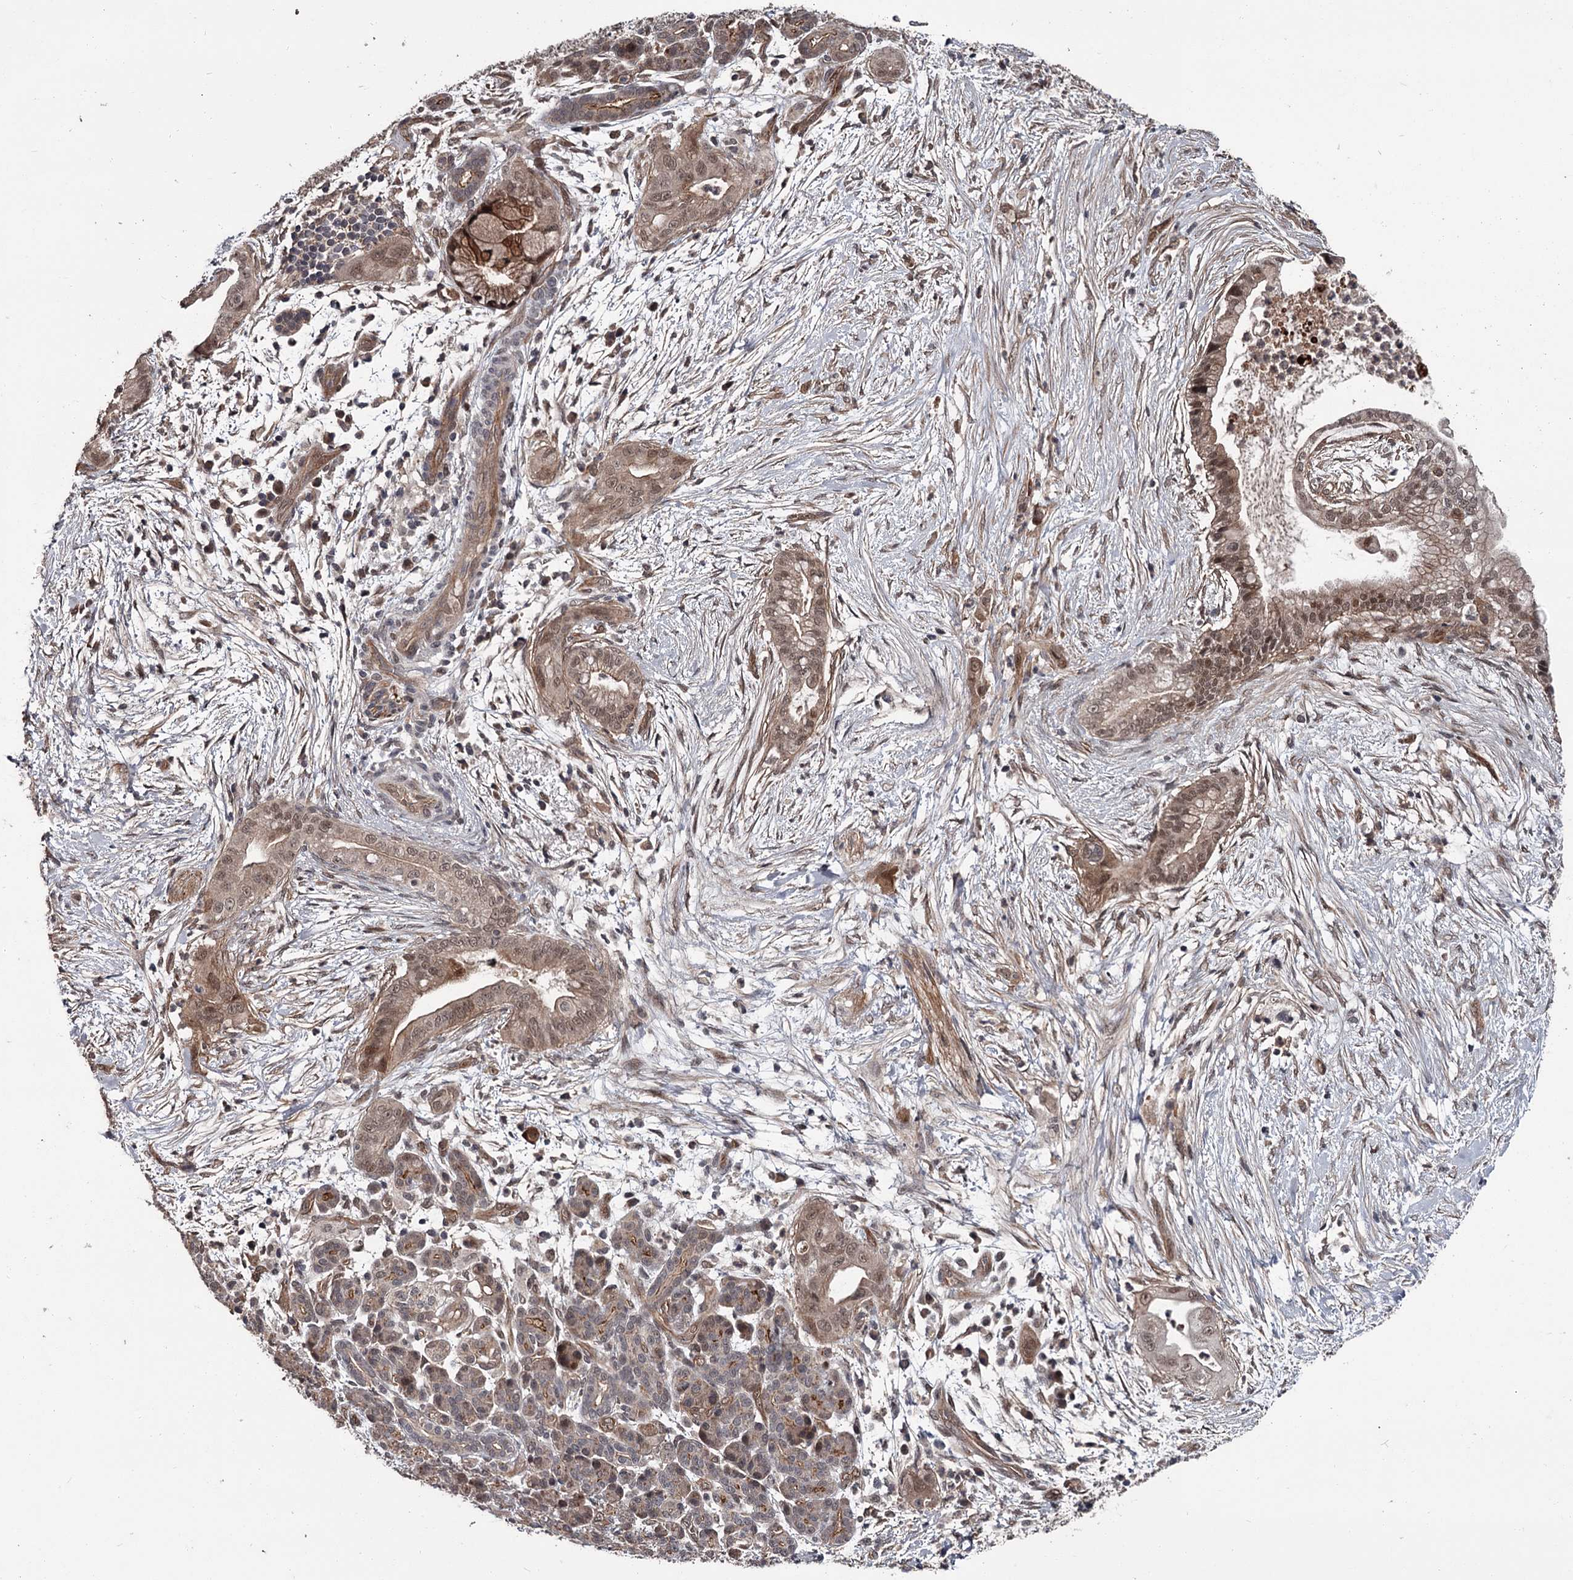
{"staining": {"intensity": "weak", "quantity": ">75%", "location": "cytoplasmic/membranous,nuclear"}, "tissue": "pancreatic cancer", "cell_type": "Tumor cells", "image_type": "cancer", "snomed": [{"axis": "morphology", "description": "Adenocarcinoma, NOS"}, {"axis": "topography", "description": "Pancreas"}], "caption": "IHC (DAB) staining of adenocarcinoma (pancreatic) displays weak cytoplasmic/membranous and nuclear protein staining in approximately >75% of tumor cells. (DAB = brown stain, brightfield microscopy at high magnification).", "gene": "CDC42EP2", "patient": {"sex": "male", "age": 59}}